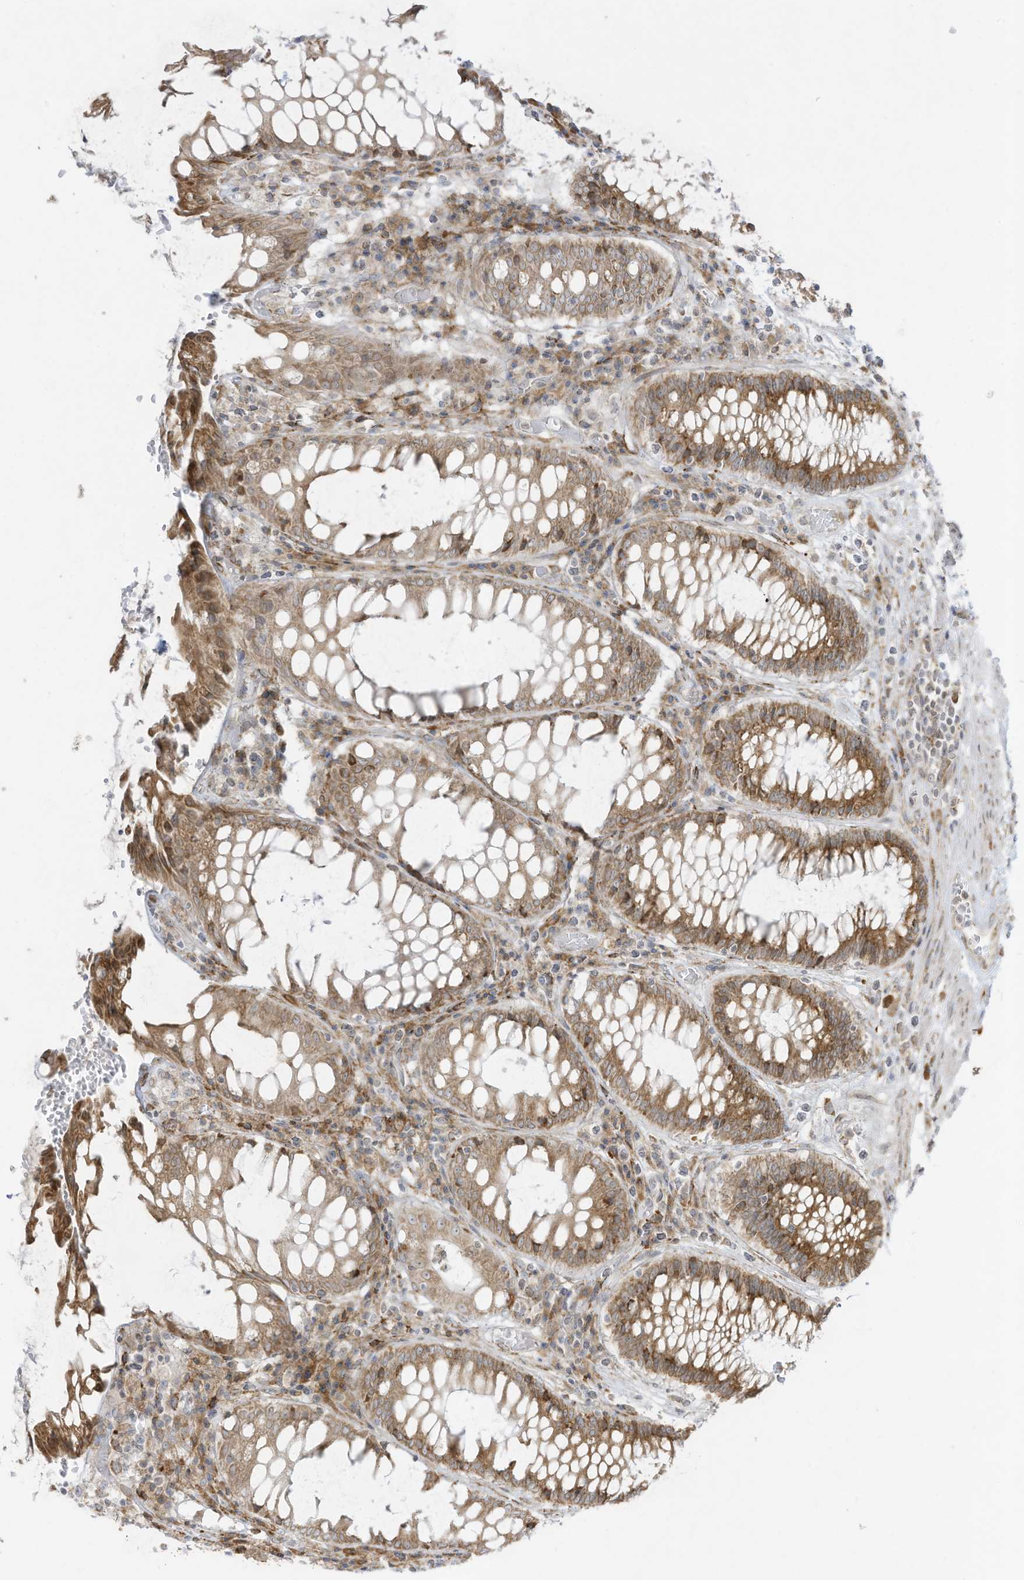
{"staining": {"intensity": "weak", "quantity": ">75%", "location": "cytoplasmic/membranous"}, "tissue": "rectum", "cell_type": "Glandular cells", "image_type": "normal", "snomed": [{"axis": "morphology", "description": "Normal tissue, NOS"}, {"axis": "topography", "description": "Rectum"}], "caption": "Immunohistochemical staining of benign rectum shows low levels of weak cytoplasmic/membranous staining in approximately >75% of glandular cells.", "gene": "PTK6", "patient": {"sex": "male", "age": 64}}